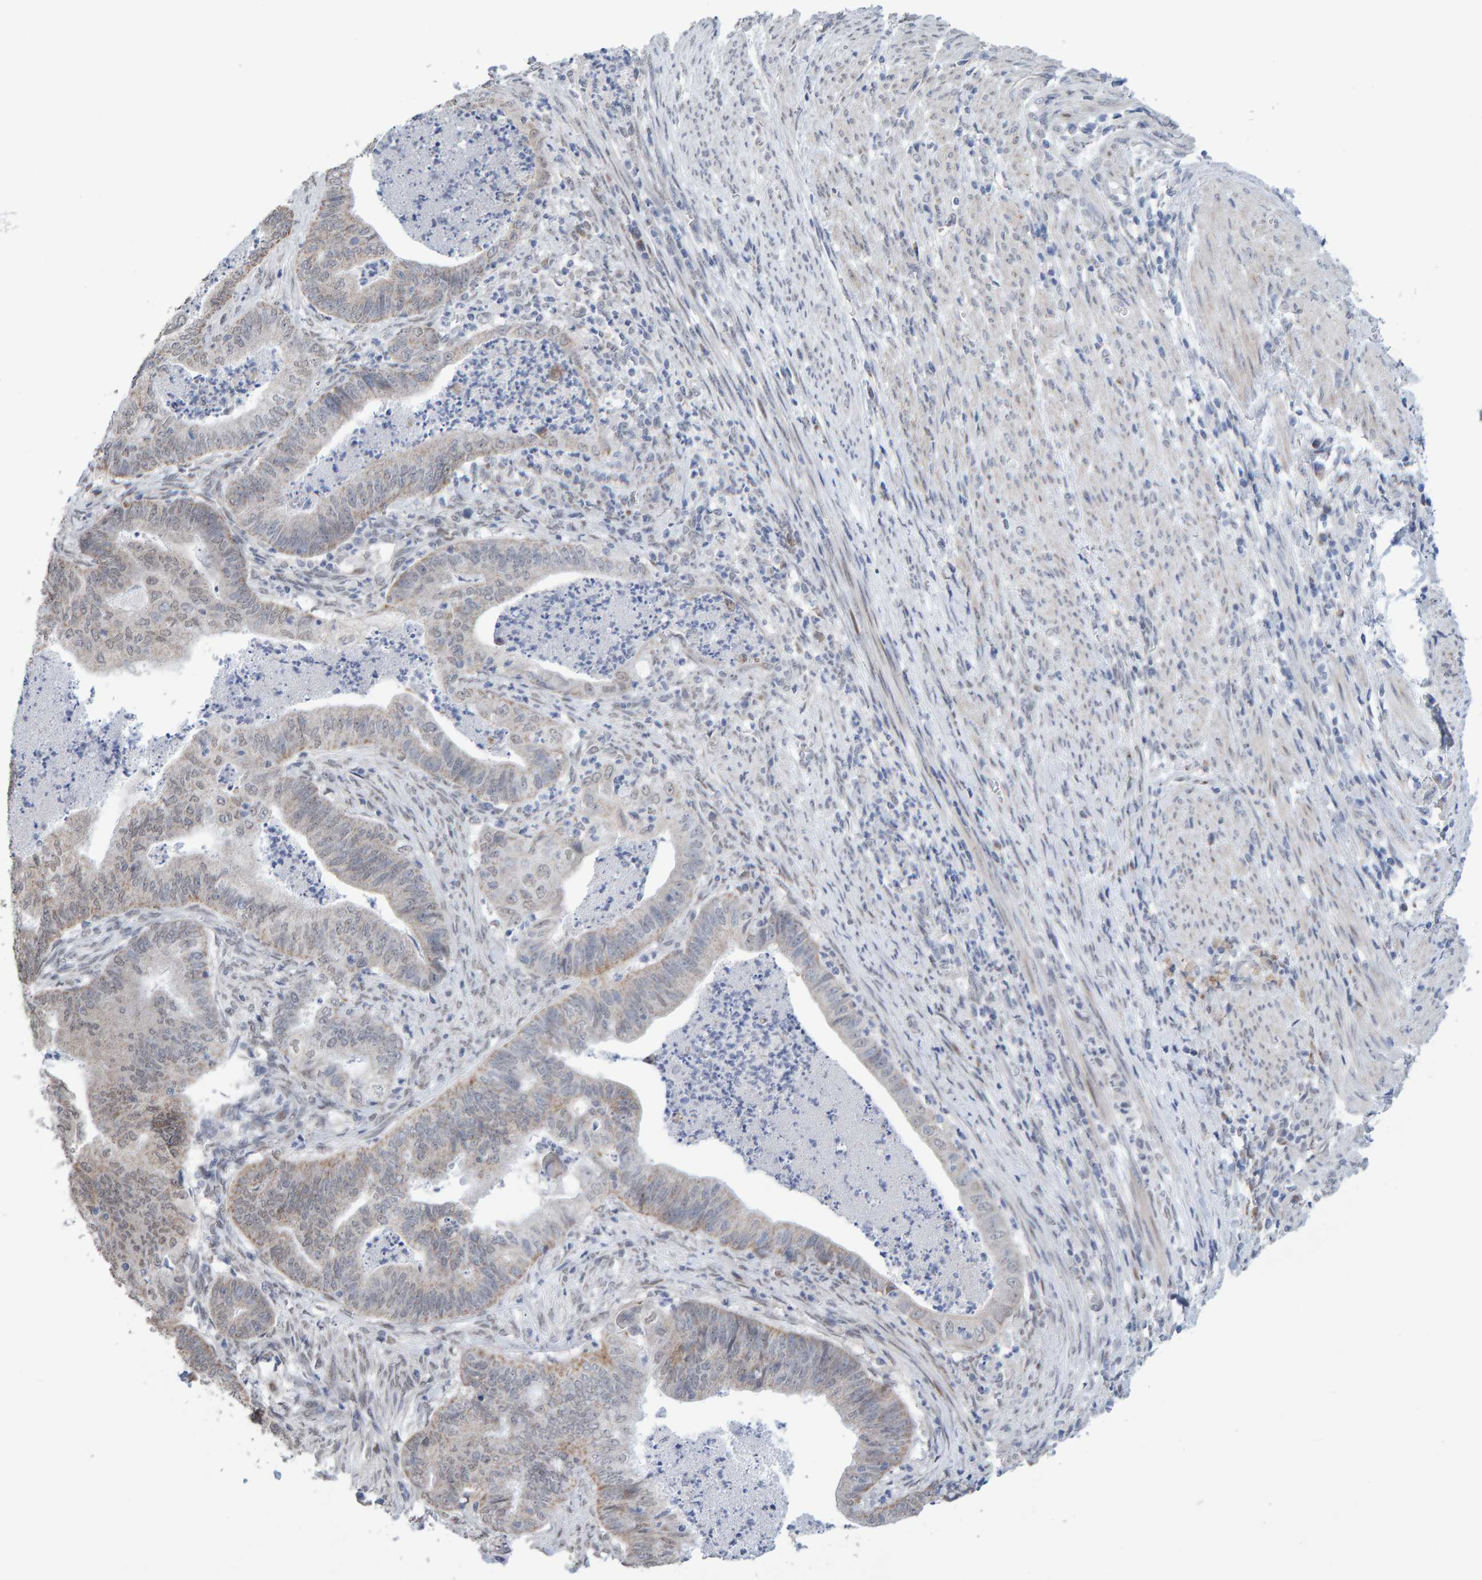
{"staining": {"intensity": "weak", "quantity": "<25%", "location": "cytoplasmic/membranous"}, "tissue": "endometrial cancer", "cell_type": "Tumor cells", "image_type": "cancer", "snomed": [{"axis": "morphology", "description": "Polyp, NOS"}, {"axis": "morphology", "description": "Adenocarcinoma, NOS"}, {"axis": "morphology", "description": "Adenoma, NOS"}, {"axis": "topography", "description": "Endometrium"}], "caption": "IHC micrograph of endometrial cancer (polyp) stained for a protein (brown), which displays no expression in tumor cells.", "gene": "USP43", "patient": {"sex": "female", "age": 79}}